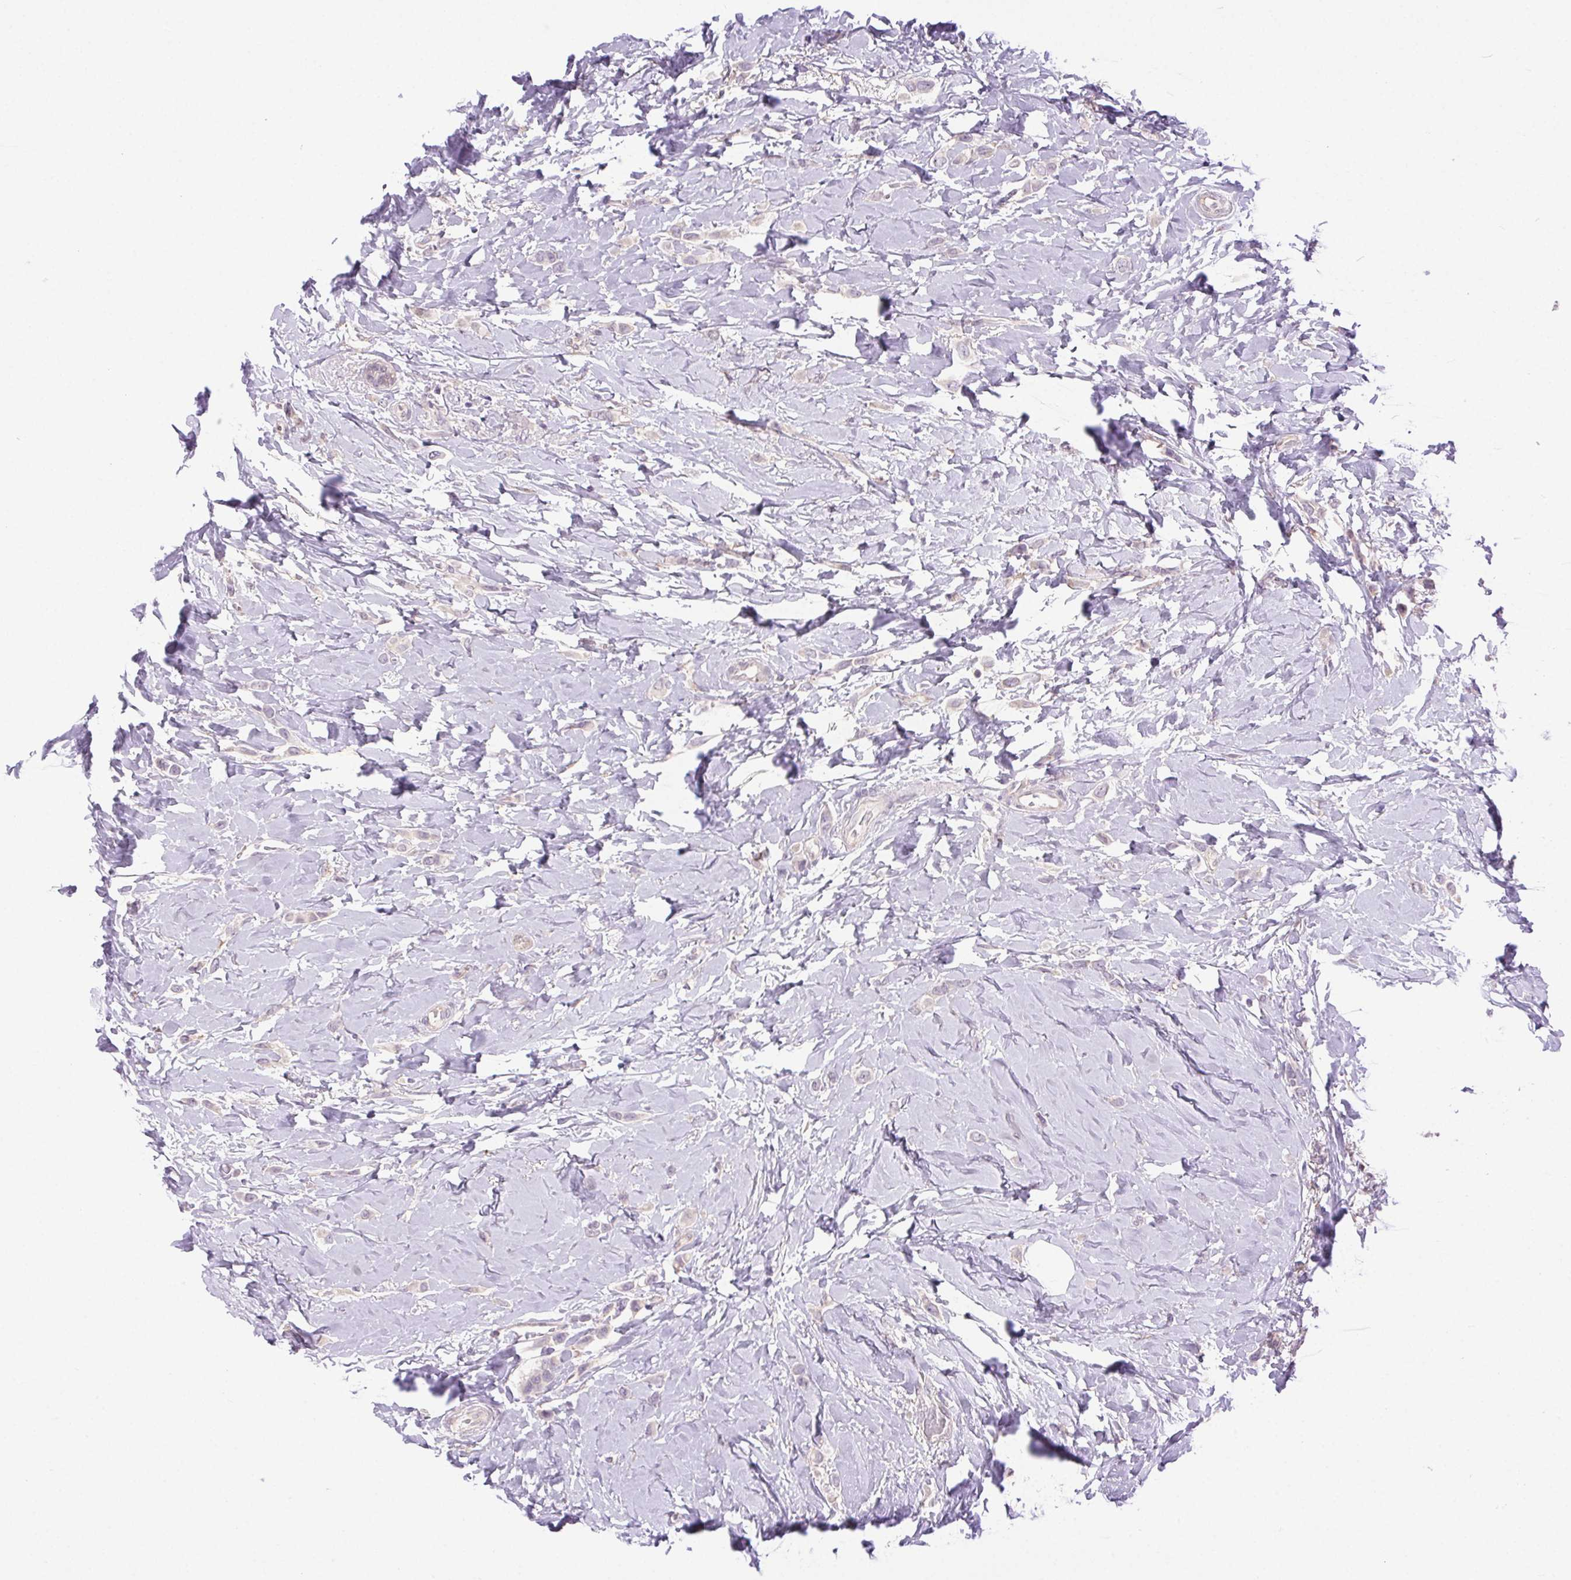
{"staining": {"intensity": "negative", "quantity": "none", "location": "none"}, "tissue": "breast cancer", "cell_type": "Tumor cells", "image_type": "cancer", "snomed": [{"axis": "morphology", "description": "Lobular carcinoma"}, {"axis": "topography", "description": "Breast"}], "caption": "Breast cancer was stained to show a protein in brown. There is no significant positivity in tumor cells.", "gene": "SYT11", "patient": {"sex": "female", "age": 66}}